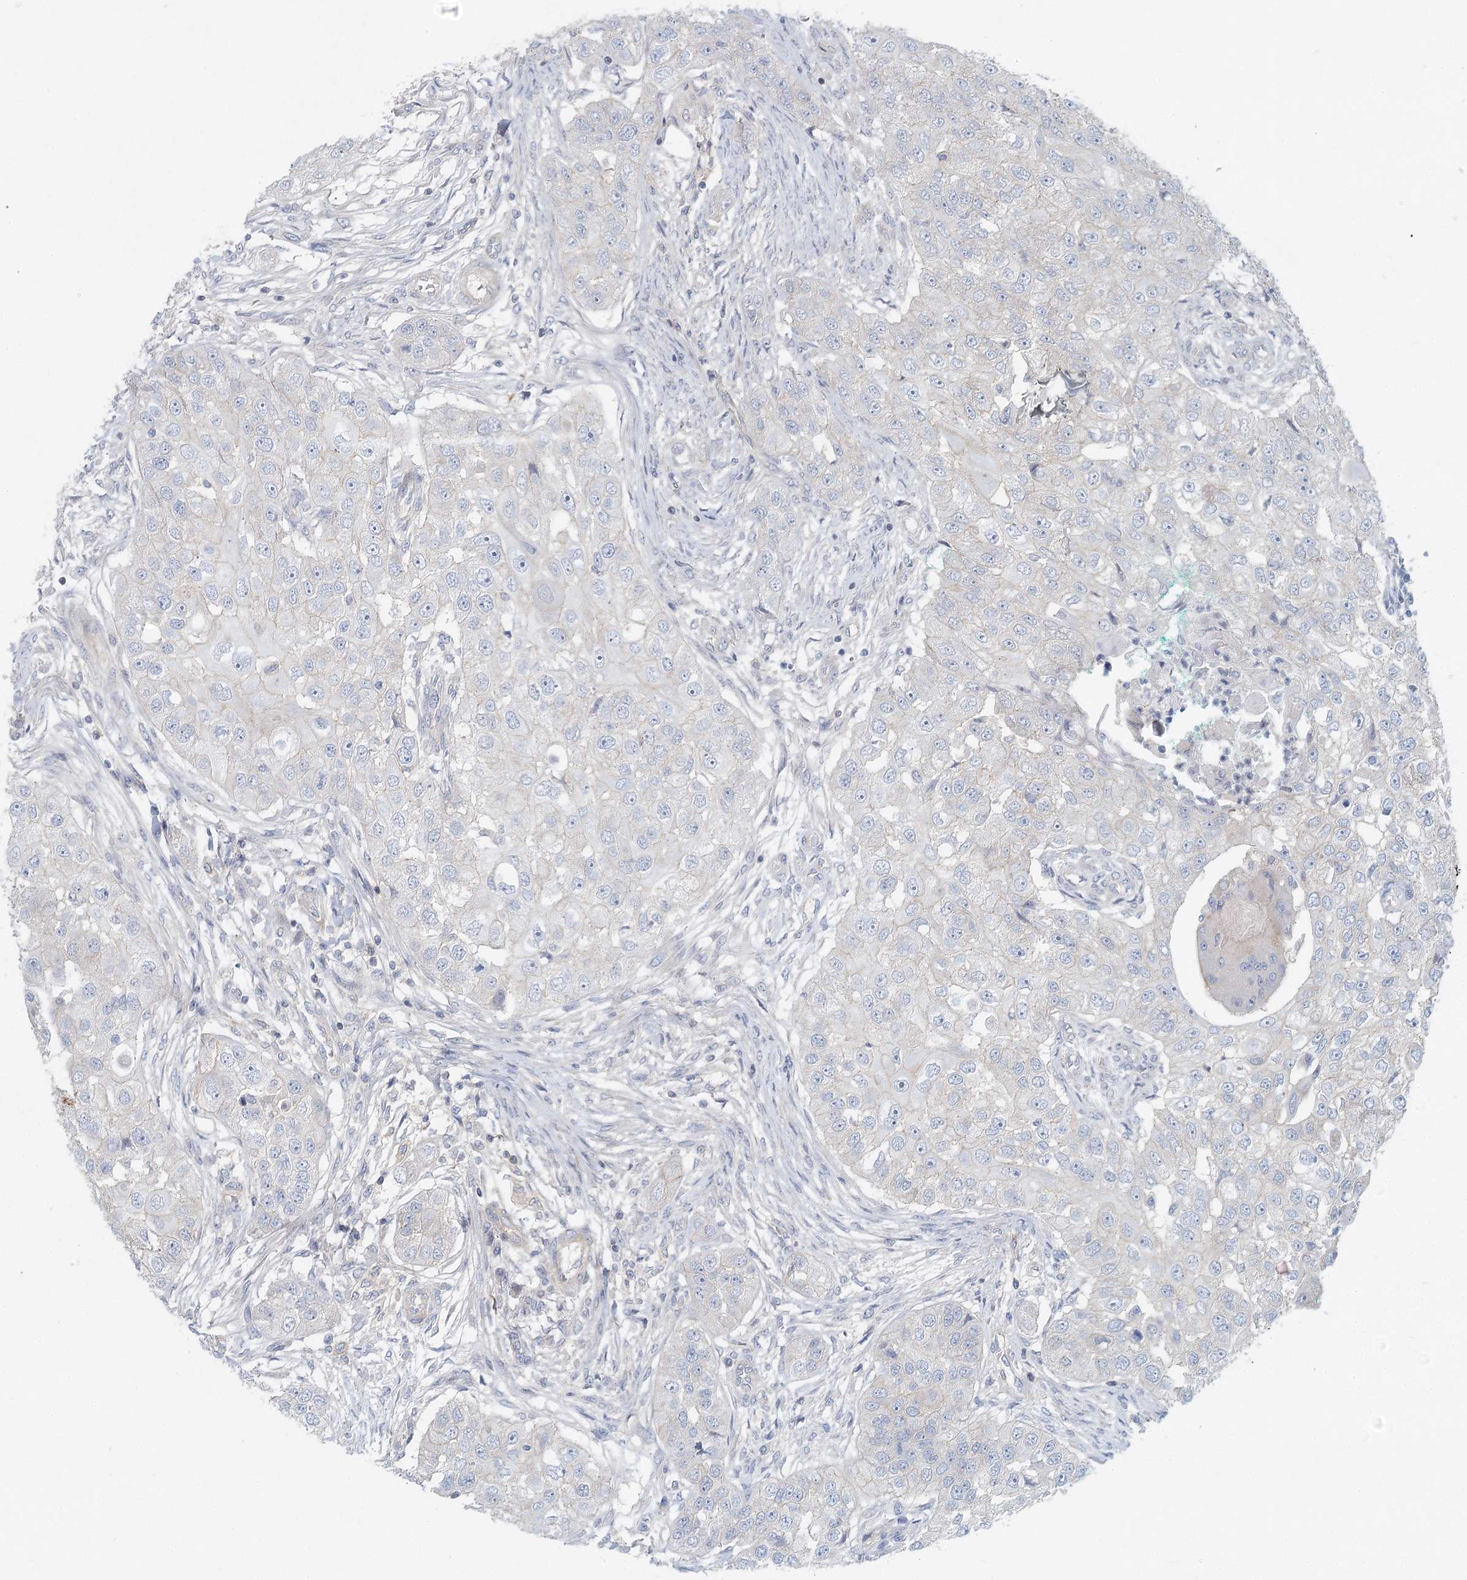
{"staining": {"intensity": "negative", "quantity": "none", "location": "none"}, "tissue": "head and neck cancer", "cell_type": "Tumor cells", "image_type": "cancer", "snomed": [{"axis": "morphology", "description": "Normal tissue, NOS"}, {"axis": "morphology", "description": "Squamous cell carcinoma, NOS"}, {"axis": "topography", "description": "Skeletal muscle"}, {"axis": "topography", "description": "Head-Neck"}], "caption": "IHC image of head and neck squamous cell carcinoma stained for a protein (brown), which displays no expression in tumor cells.", "gene": "DNMBP", "patient": {"sex": "male", "age": 51}}